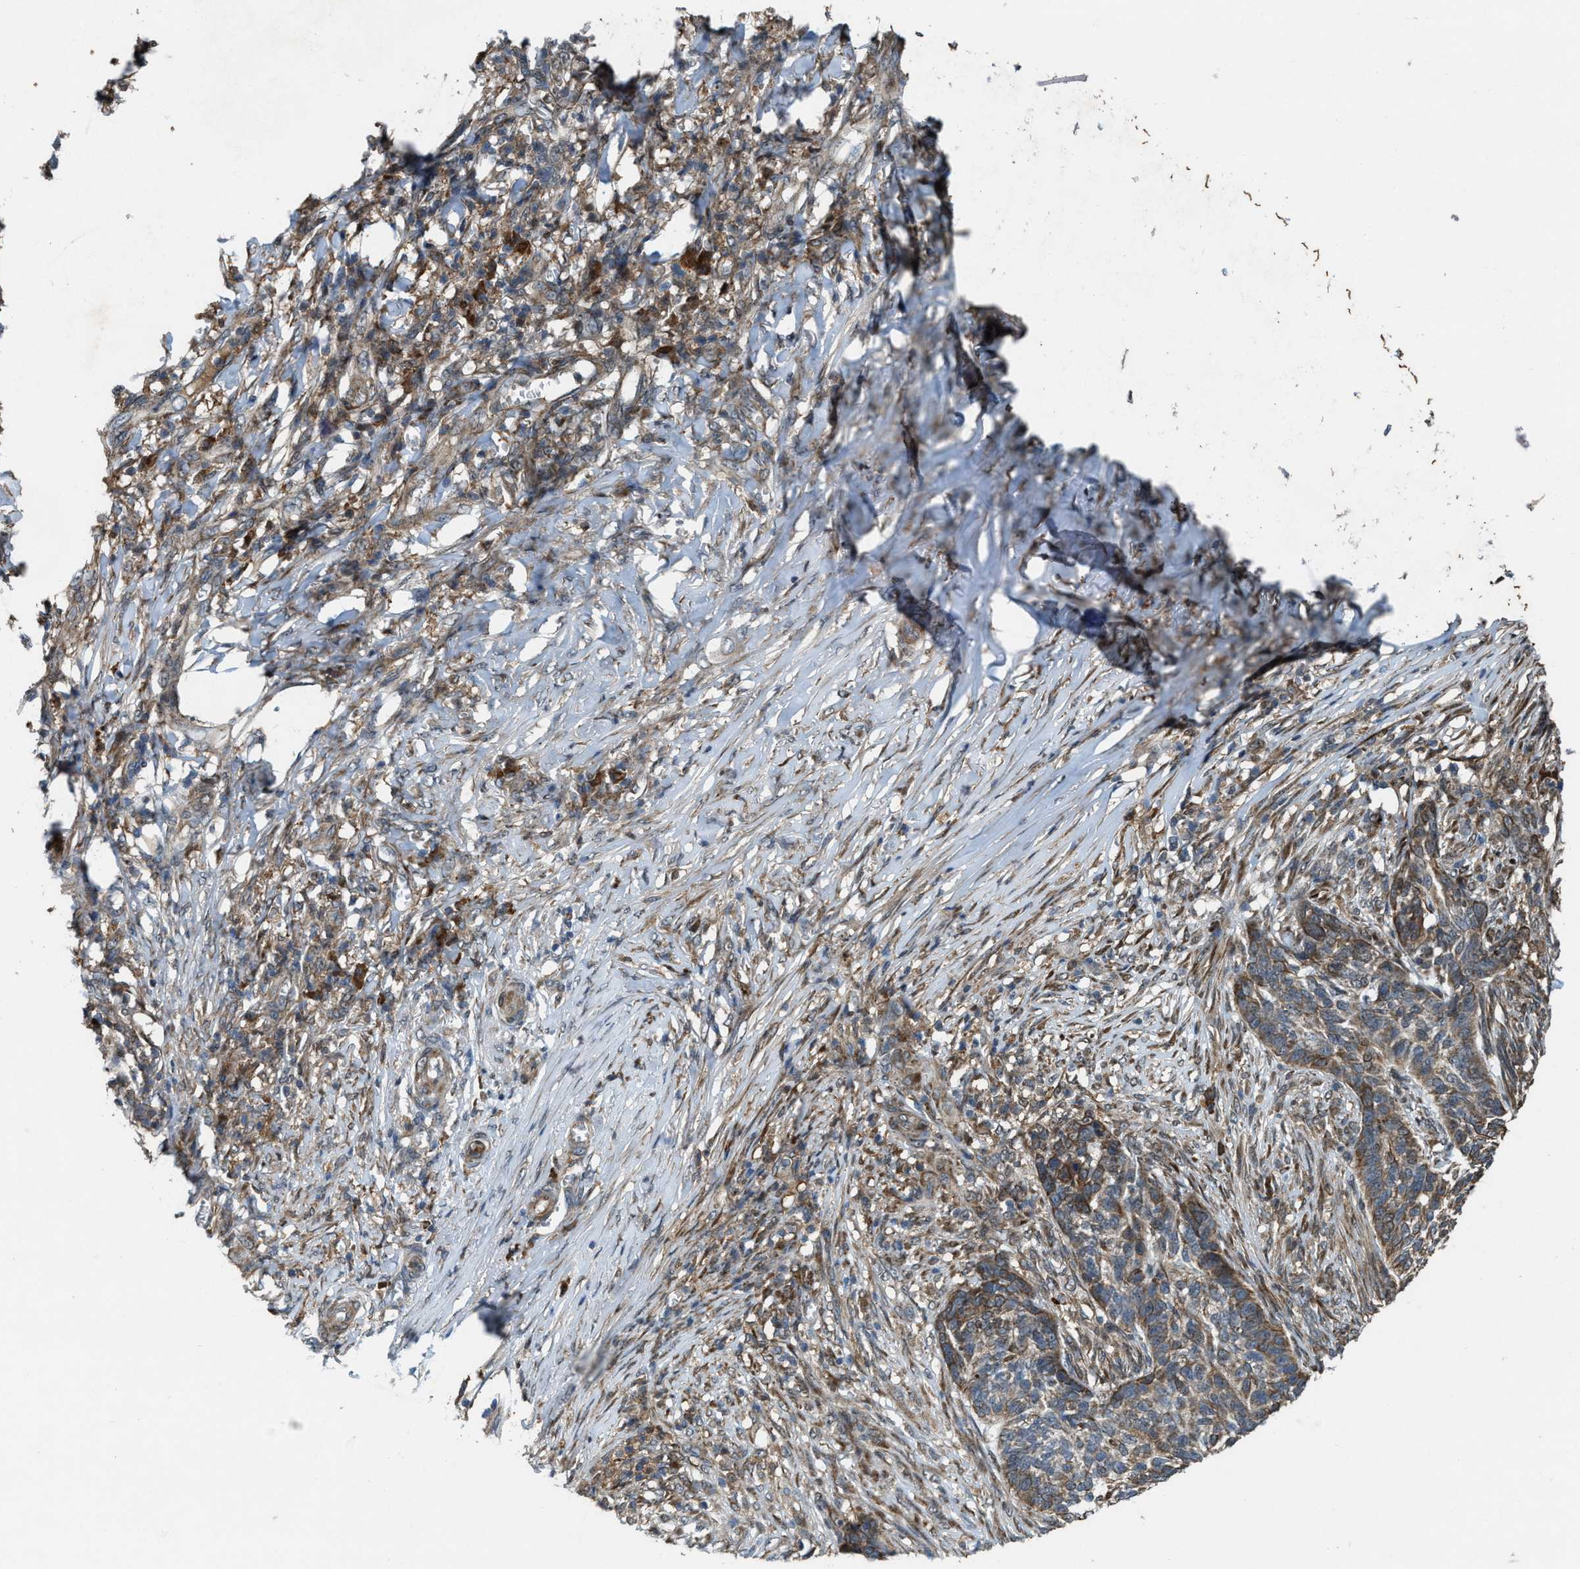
{"staining": {"intensity": "moderate", "quantity": ">75%", "location": "cytoplasmic/membranous"}, "tissue": "skin cancer", "cell_type": "Tumor cells", "image_type": "cancer", "snomed": [{"axis": "morphology", "description": "Basal cell carcinoma"}, {"axis": "topography", "description": "Skin"}], "caption": "This is a photomicrograph of immunohistochemistry staining of skin basal cell carcinoma, which shows moderate staining in the cytoplasmic/membranous of tumor cells.", "gene": "LRRC72", "patient": {"sex": "male", "age": 85}}